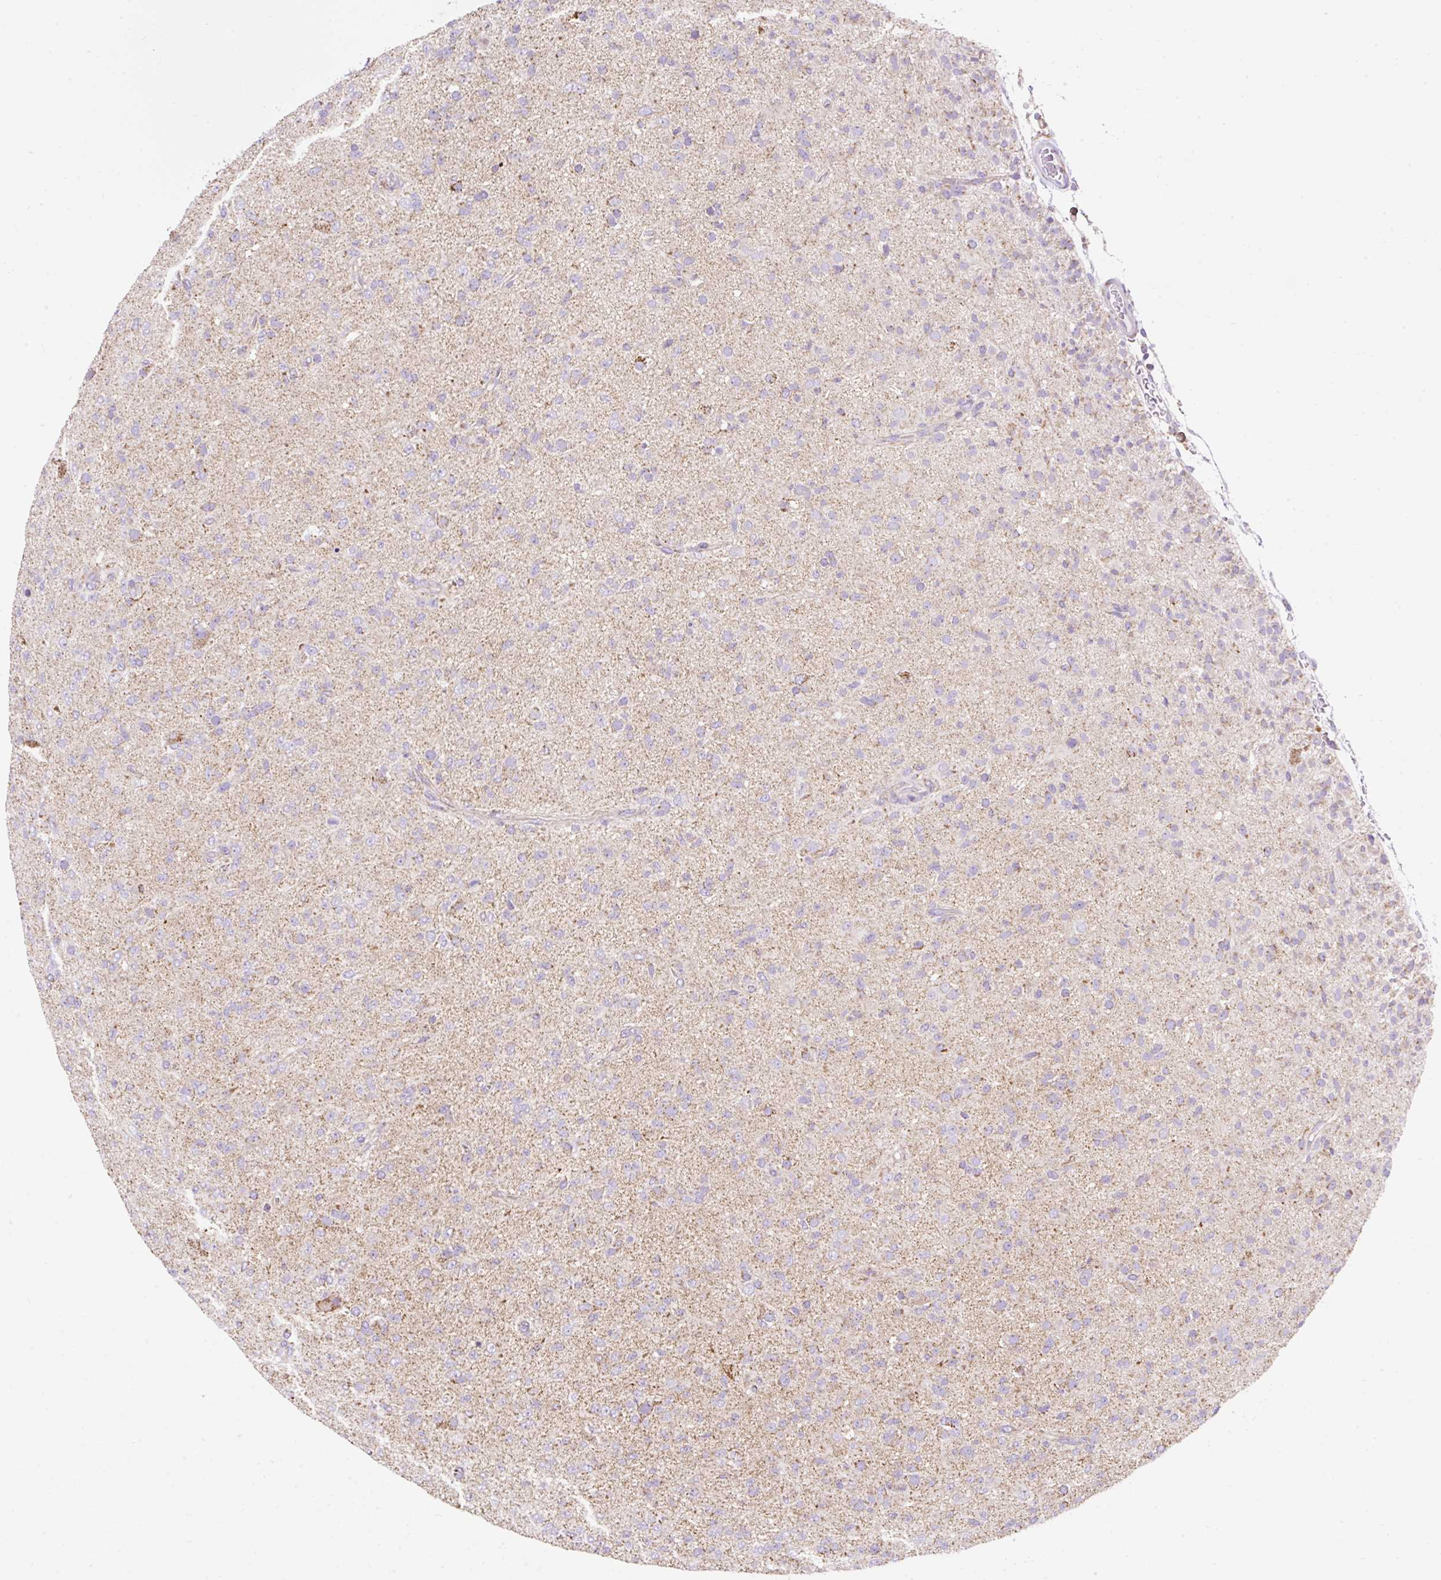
{"staining": {"intensity": "moderate", "quantity": "<25%", "location": "cytoplasmic/membranous"}, "tissue": "glioma", "cell_type": "Tumor cells", "image_type": "cancer", "snomed": [{"axis": "morphology", "description": "Glioma, malignant, Low grade"}, {"axis": "topography", "description": "Brain"}], "caption": "Protein staining exhibits moderate cytoplasmic/membranous expression in about <25% of tumor cells in glioma. (DAB IHC with brightfield microscopy, high magnification).", "gene": "DAAM2", "patient": {"sex": "male", "age": 65}}